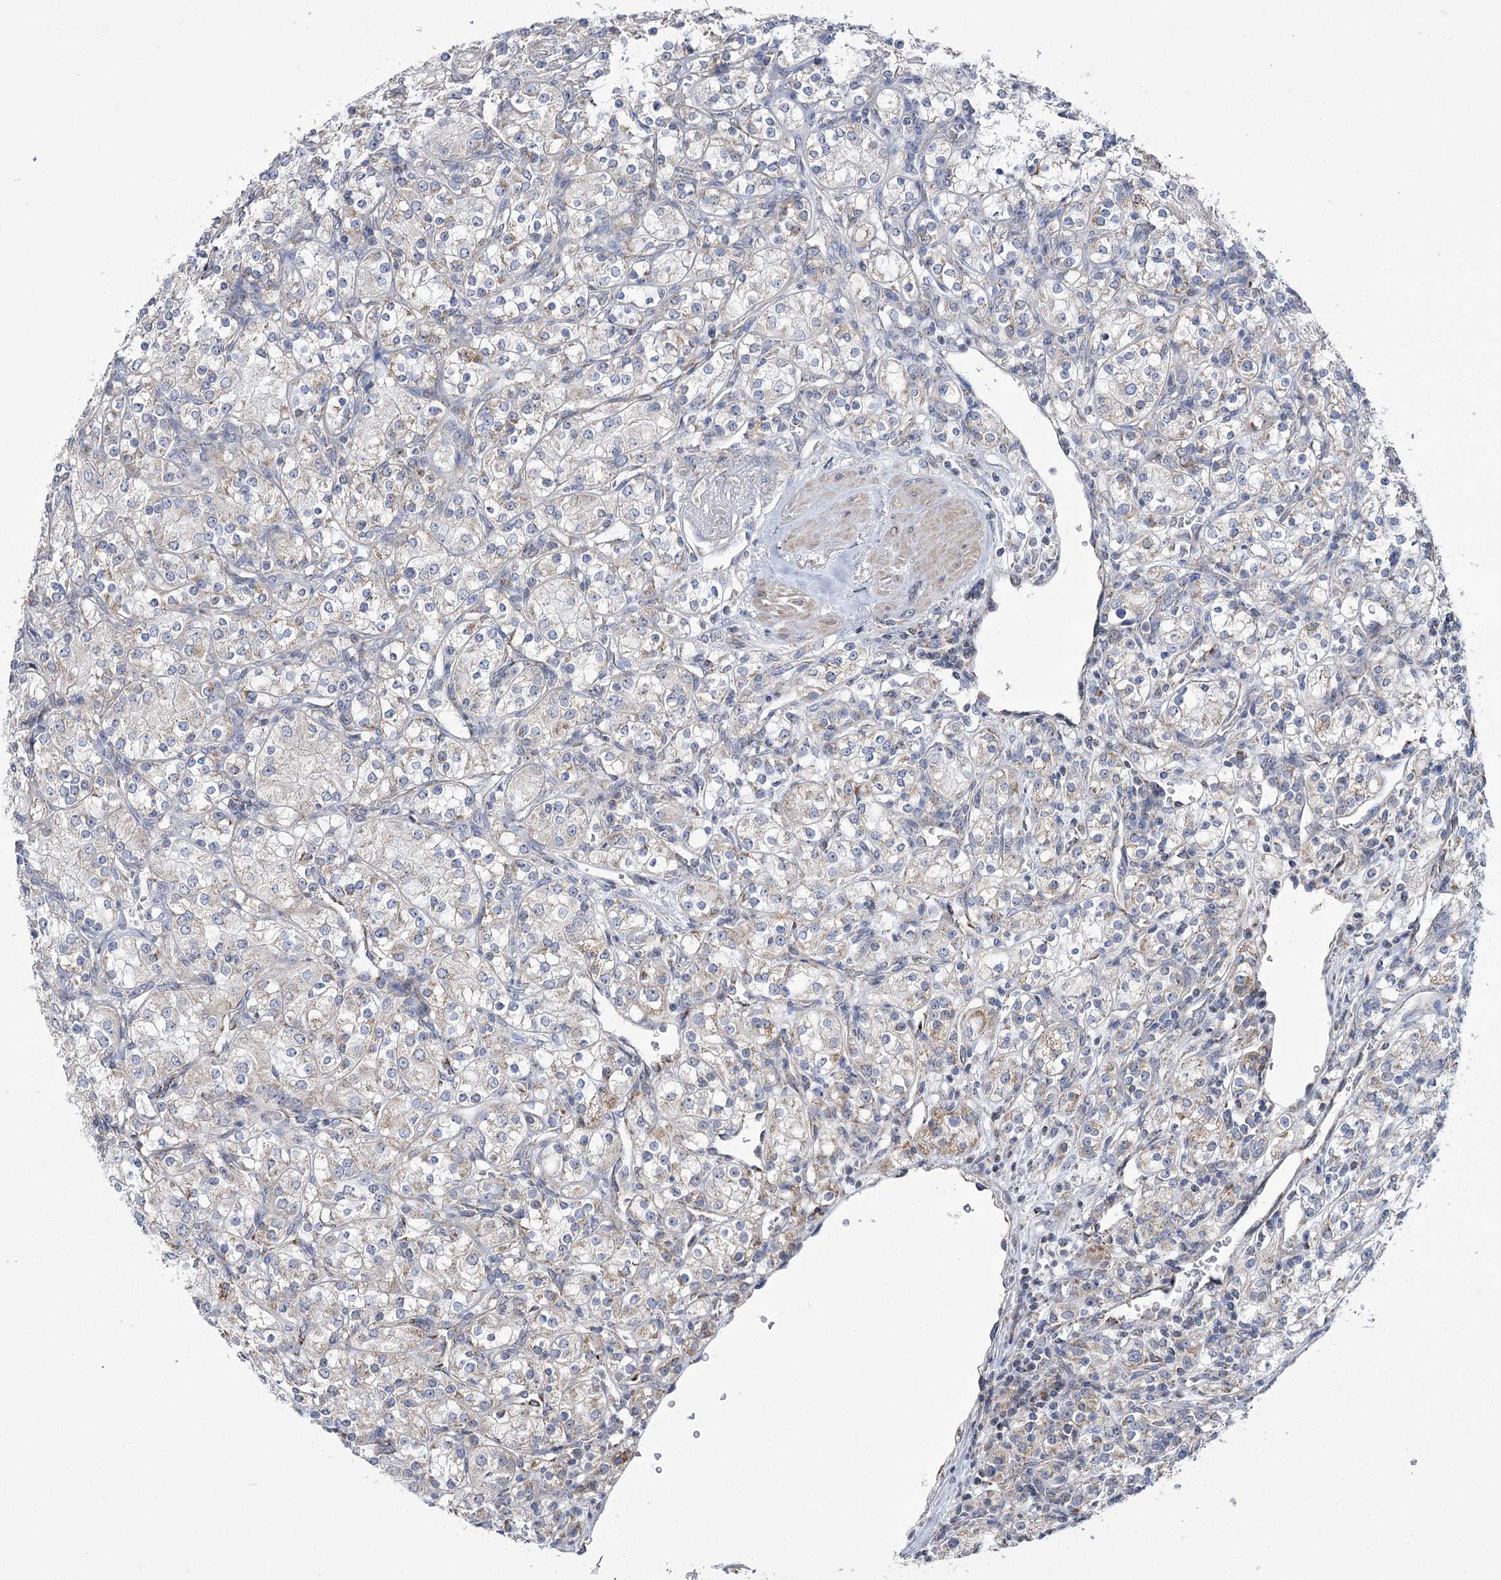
{"staining": {"intensity": "negative", "quantity": "none", "location": "none"}, "tissue": "renal cancer", "cell_type": "Tumor cells", "image_type": "cancer", "snomed": [{"axis": "morphology", "description": "Adenocarcinoma, NOS"}, {"axis": "topography", "description": "Kidney"}], "caption": "High magnification brightfield microscopy of renal cancer (adenocarcinoma) stained with DAB (brown) and counterstained with hematoxylin (blue): tumor cells show no significant expression. (DAB immunohistochemistry visualized using brightfield microscopy, high magnification).", "gene": "PDHB", "patient": {"sex": "male", "age": 77}}